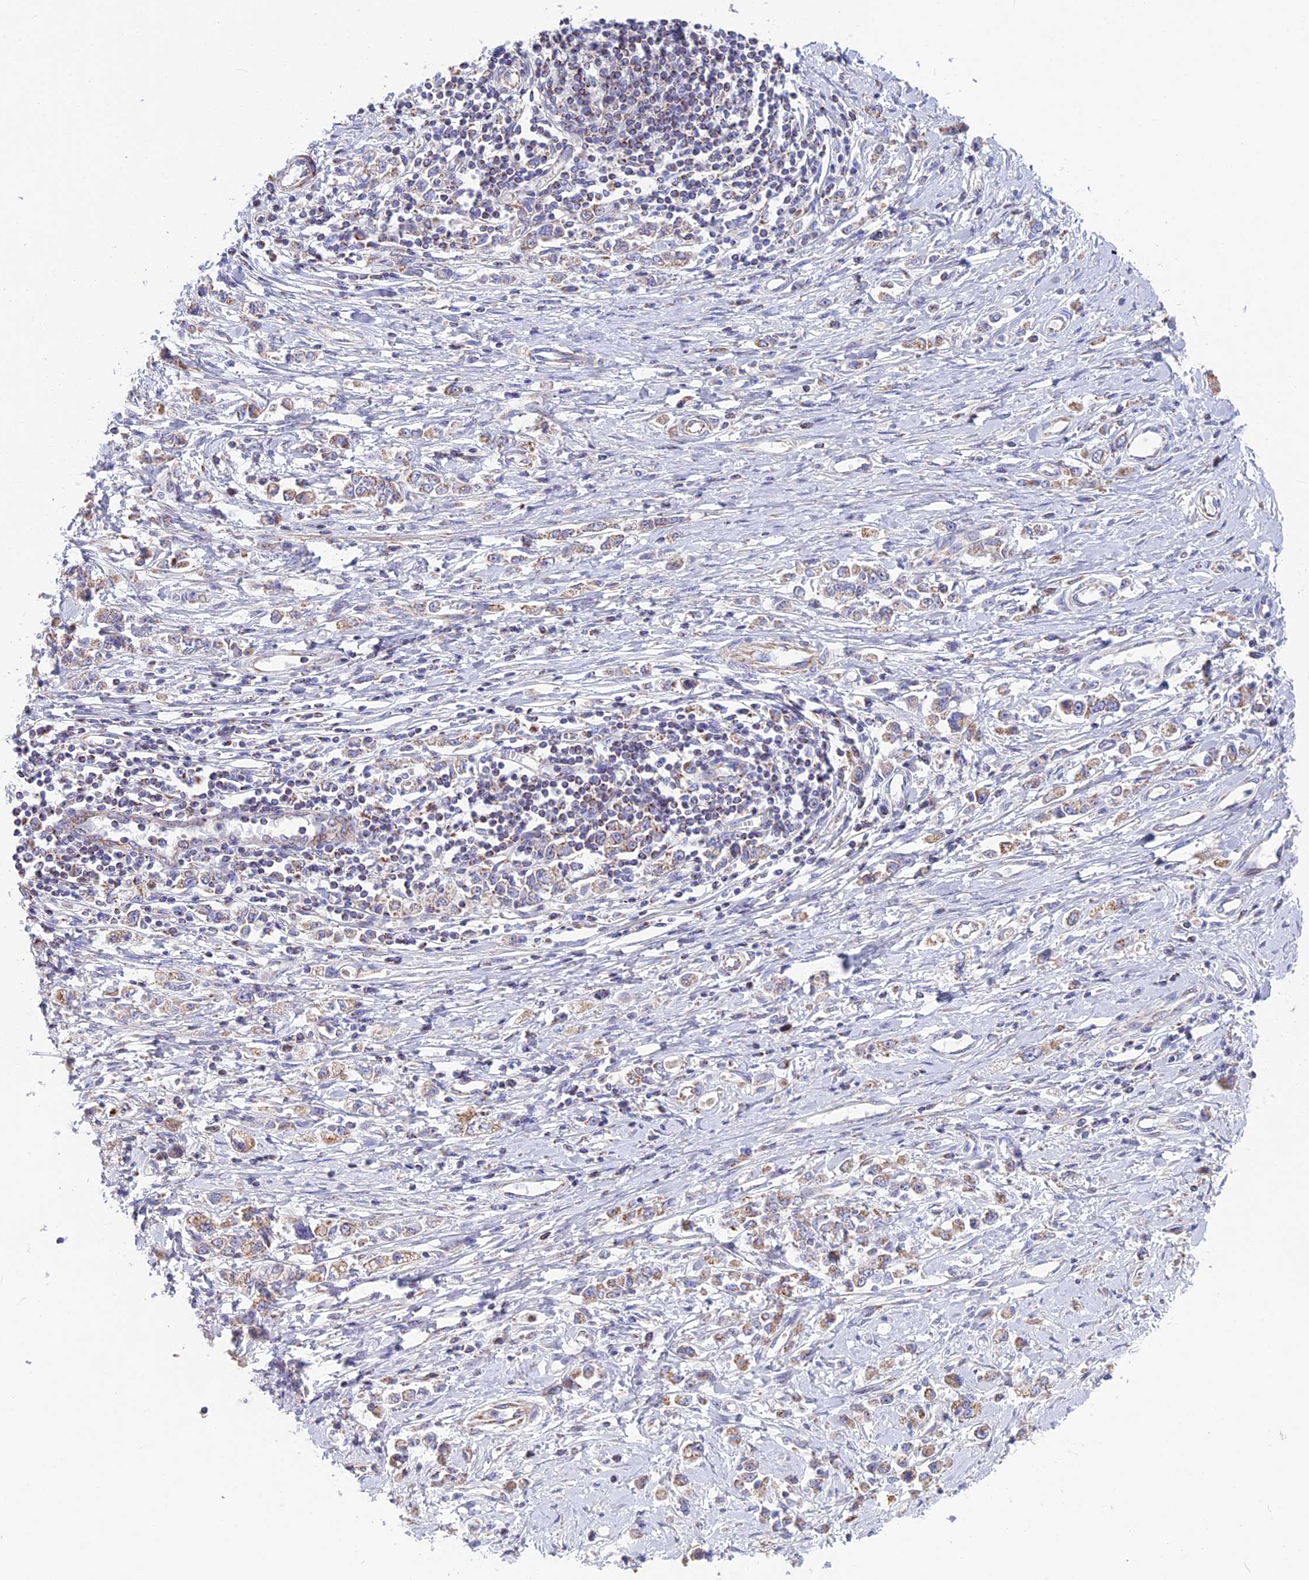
{"staining": {"intensity": "weak", "quantity": ">75%", "location": "cytoplasmic/membranous"}, "tissue": "stomach cancer", "cell_type": "Tumor cells", "image_type": "cancer", "snomed": [{"axis": "morphology", "description": "Adenocarcinoma, NOS"}, {"axis": "topography", "description": "Stomach"}], "caption": "Adenocarcinoma (stomach) was stained to show a protein in brown. There is low levels of weak cytoplasmic/membranous positivity in about >75% of tumor cells.", "gene": "CS", "patient": {"sex": "female", "age": 76}}